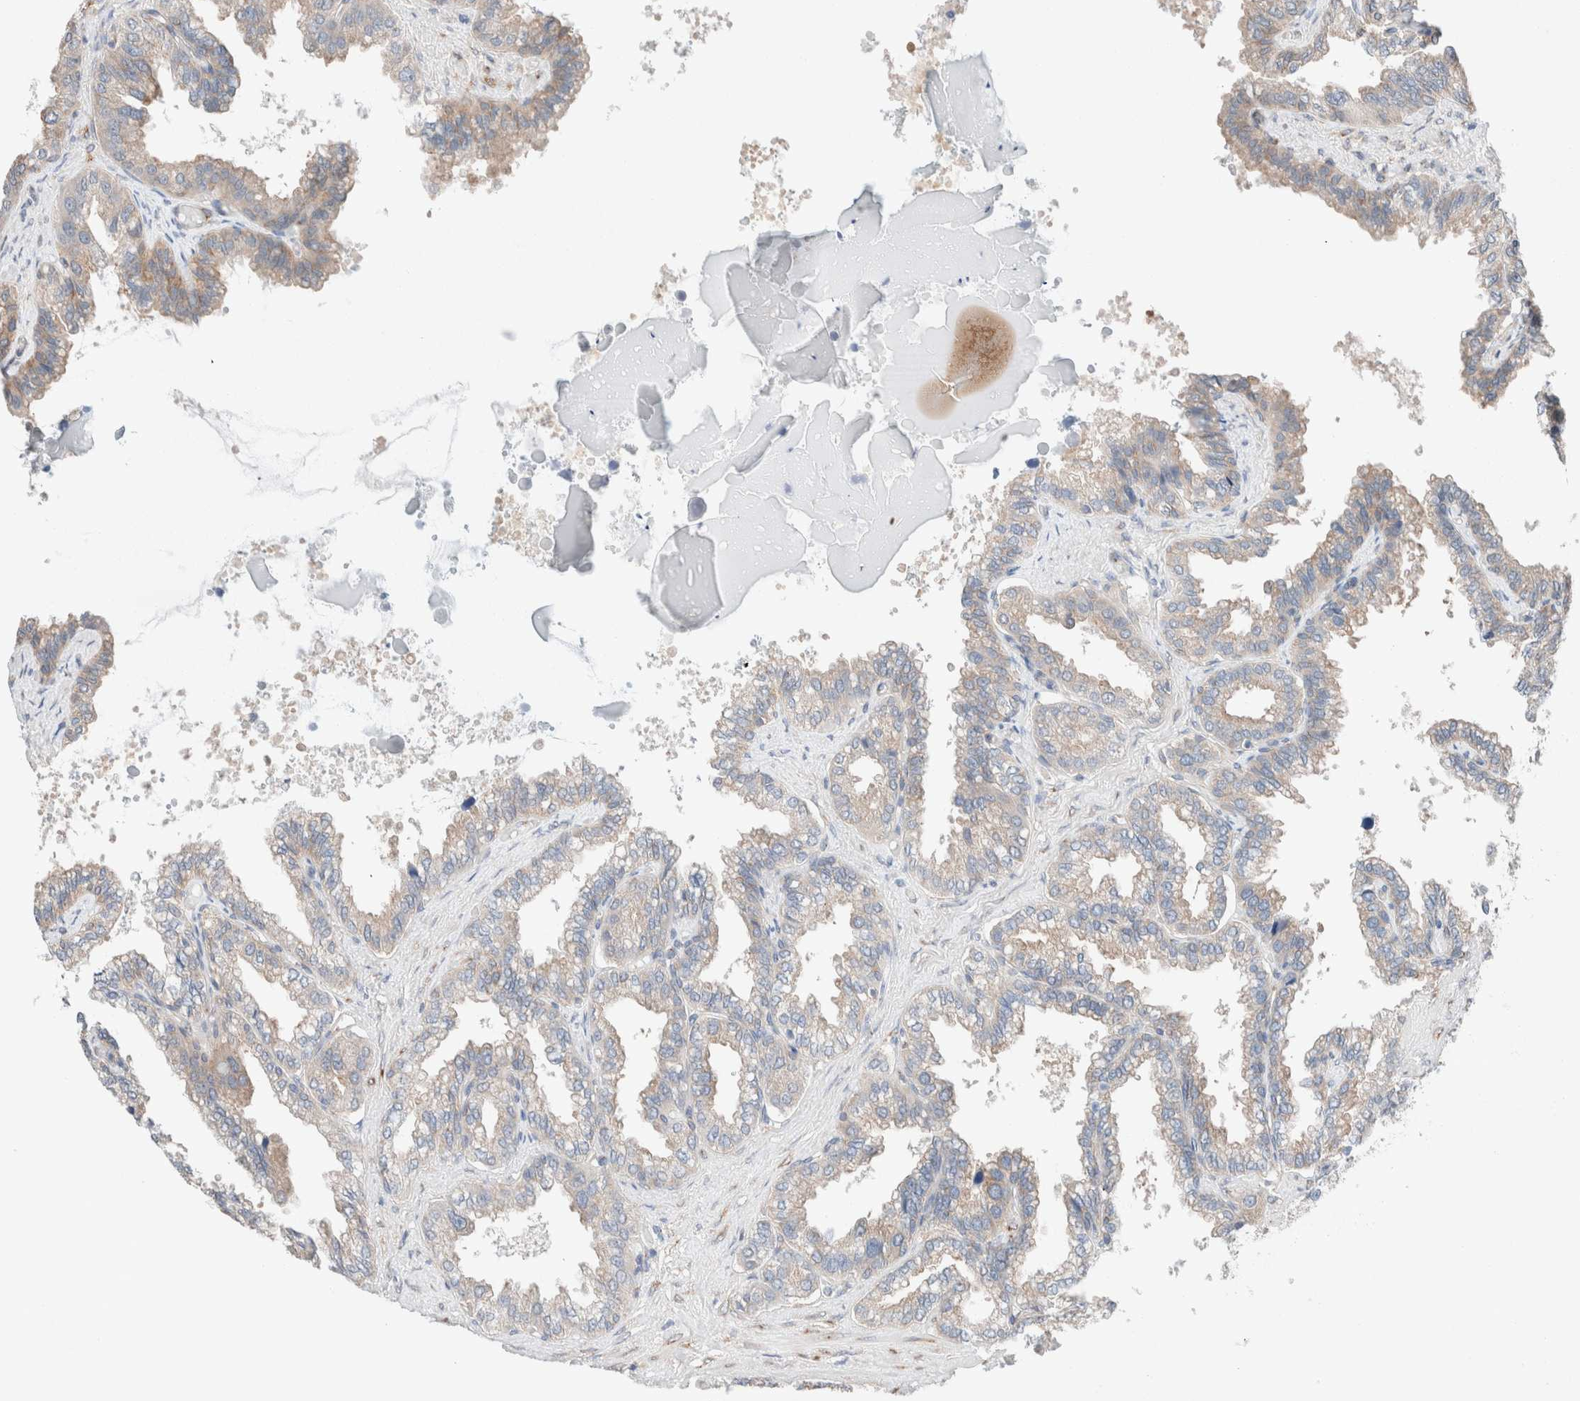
{"staining": {"intensity": "weak", "quantity": "25%-75%", "location": "cytoplasmic/membranous"}, "tissue": "seminal vesicle", "cell_type": "Glandular cells", "image_type": "normal", "snomed": [{"axis": "morphology", "description": "Normal tissue, NOS"}, {"axis": "topography", "description": "Seminal veicle"}], "caption": "Immunohistochemical staining of benign human seminal vesicle reveals 25%-75% levels of weak cytoplasmic/membranous protein positivity in about 25%-75% of glandular cells.", "gene": "CASC3", "patient": {"sex": "male", "age": 46}}